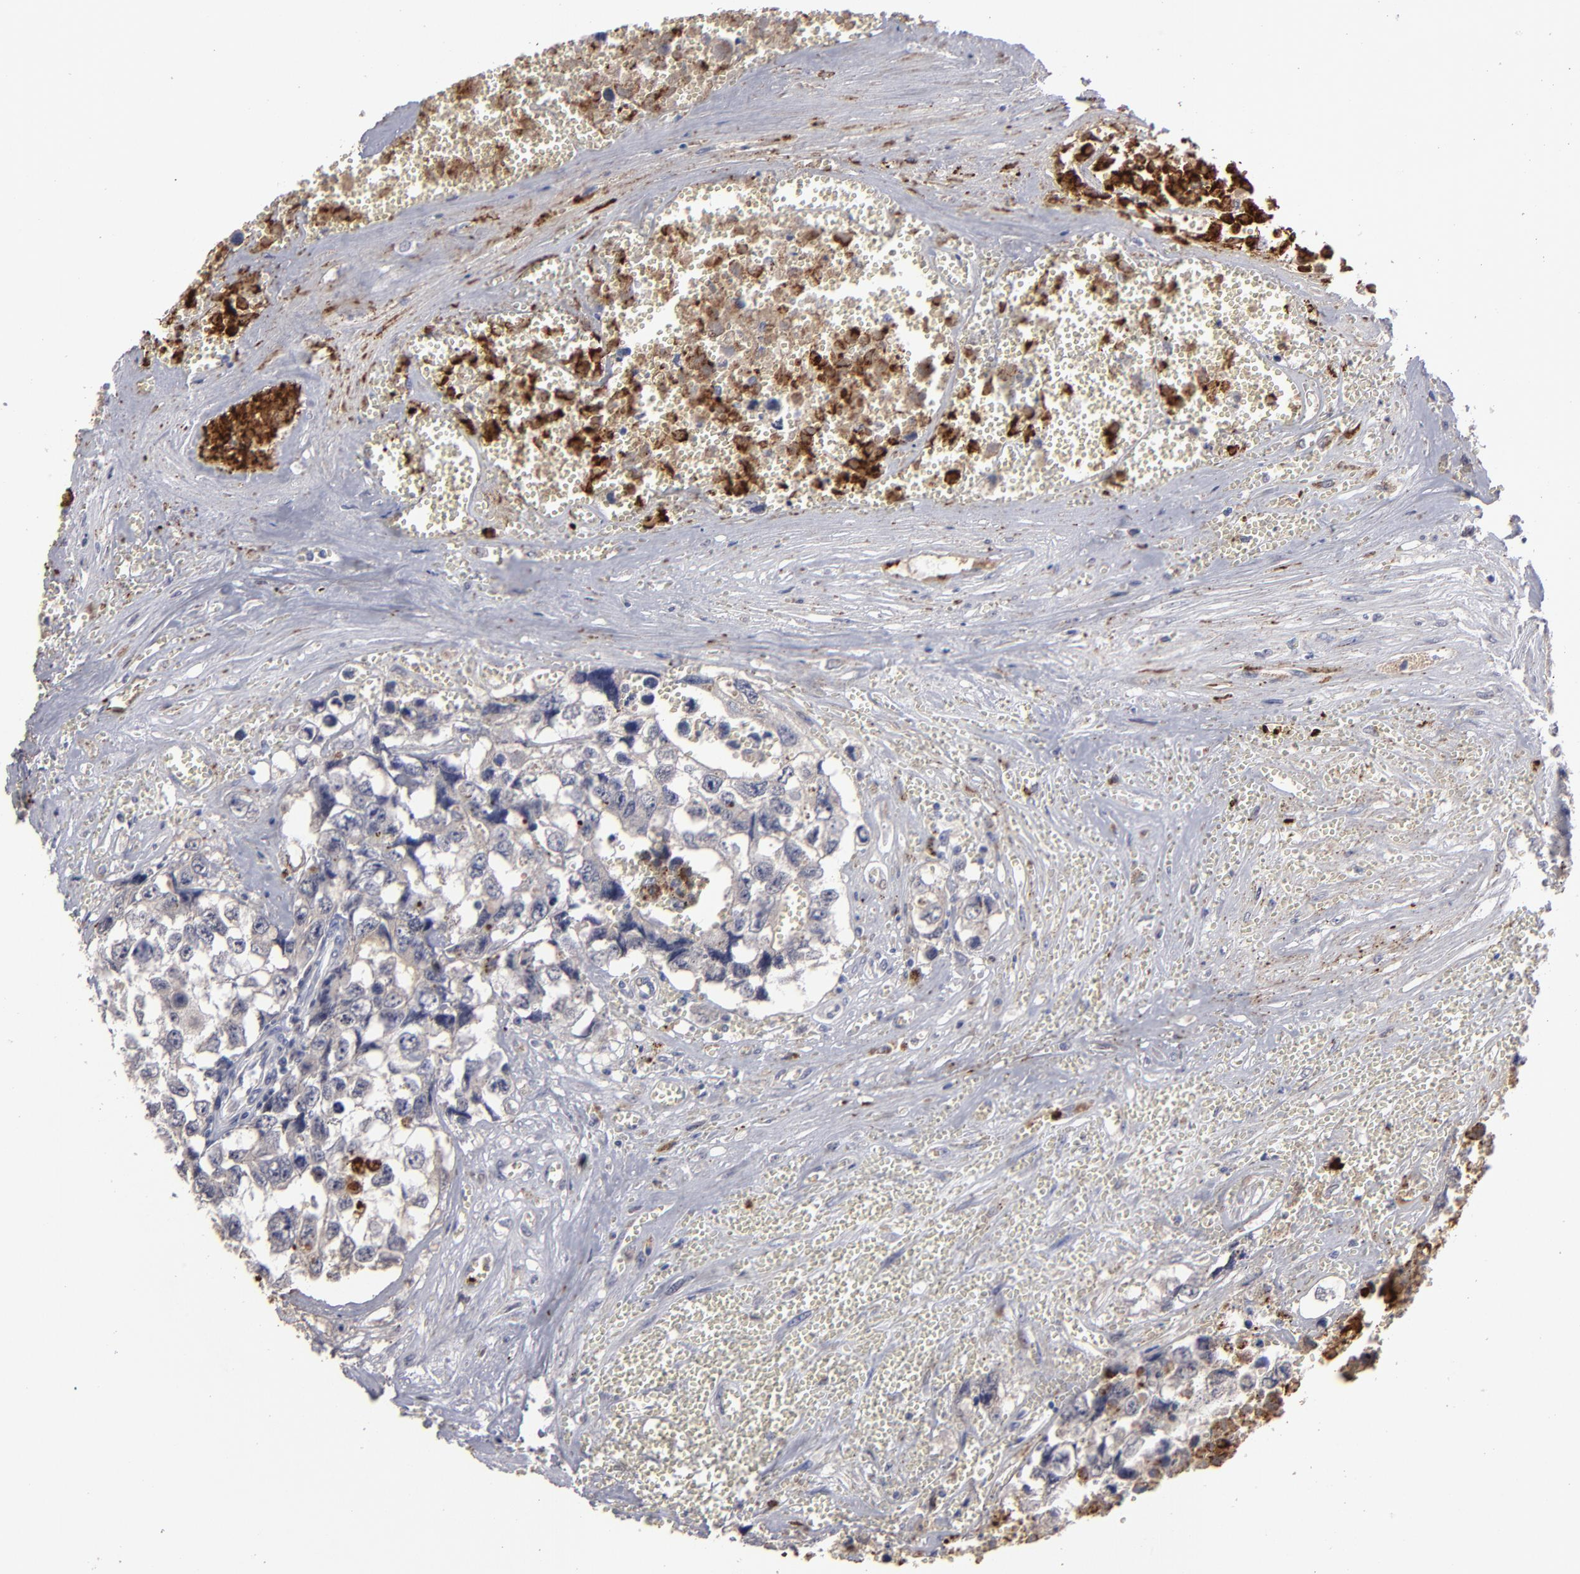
{"staining": {"intensity": "weak", "quantity": "<25%", "location": "cytoplasmic/membranous"}, "tissue": "testis cancer", "cell_type": "Tumor cells", "image_type": "cancer", "snomed": [{"axis": "morphology", "description": "Carcinoma, Embryonal, NOS"}, {"axis": "topography", "description": "Testis"}], "caption": "This micrograph is of testis embryonal carcinoma stained with IHC to label a protein in brown with the nuclei are counter-stained blue. There is no staining in tumor cells.", "gene": "GPM6B", "patient": {"sex": "male", "age": 31}}